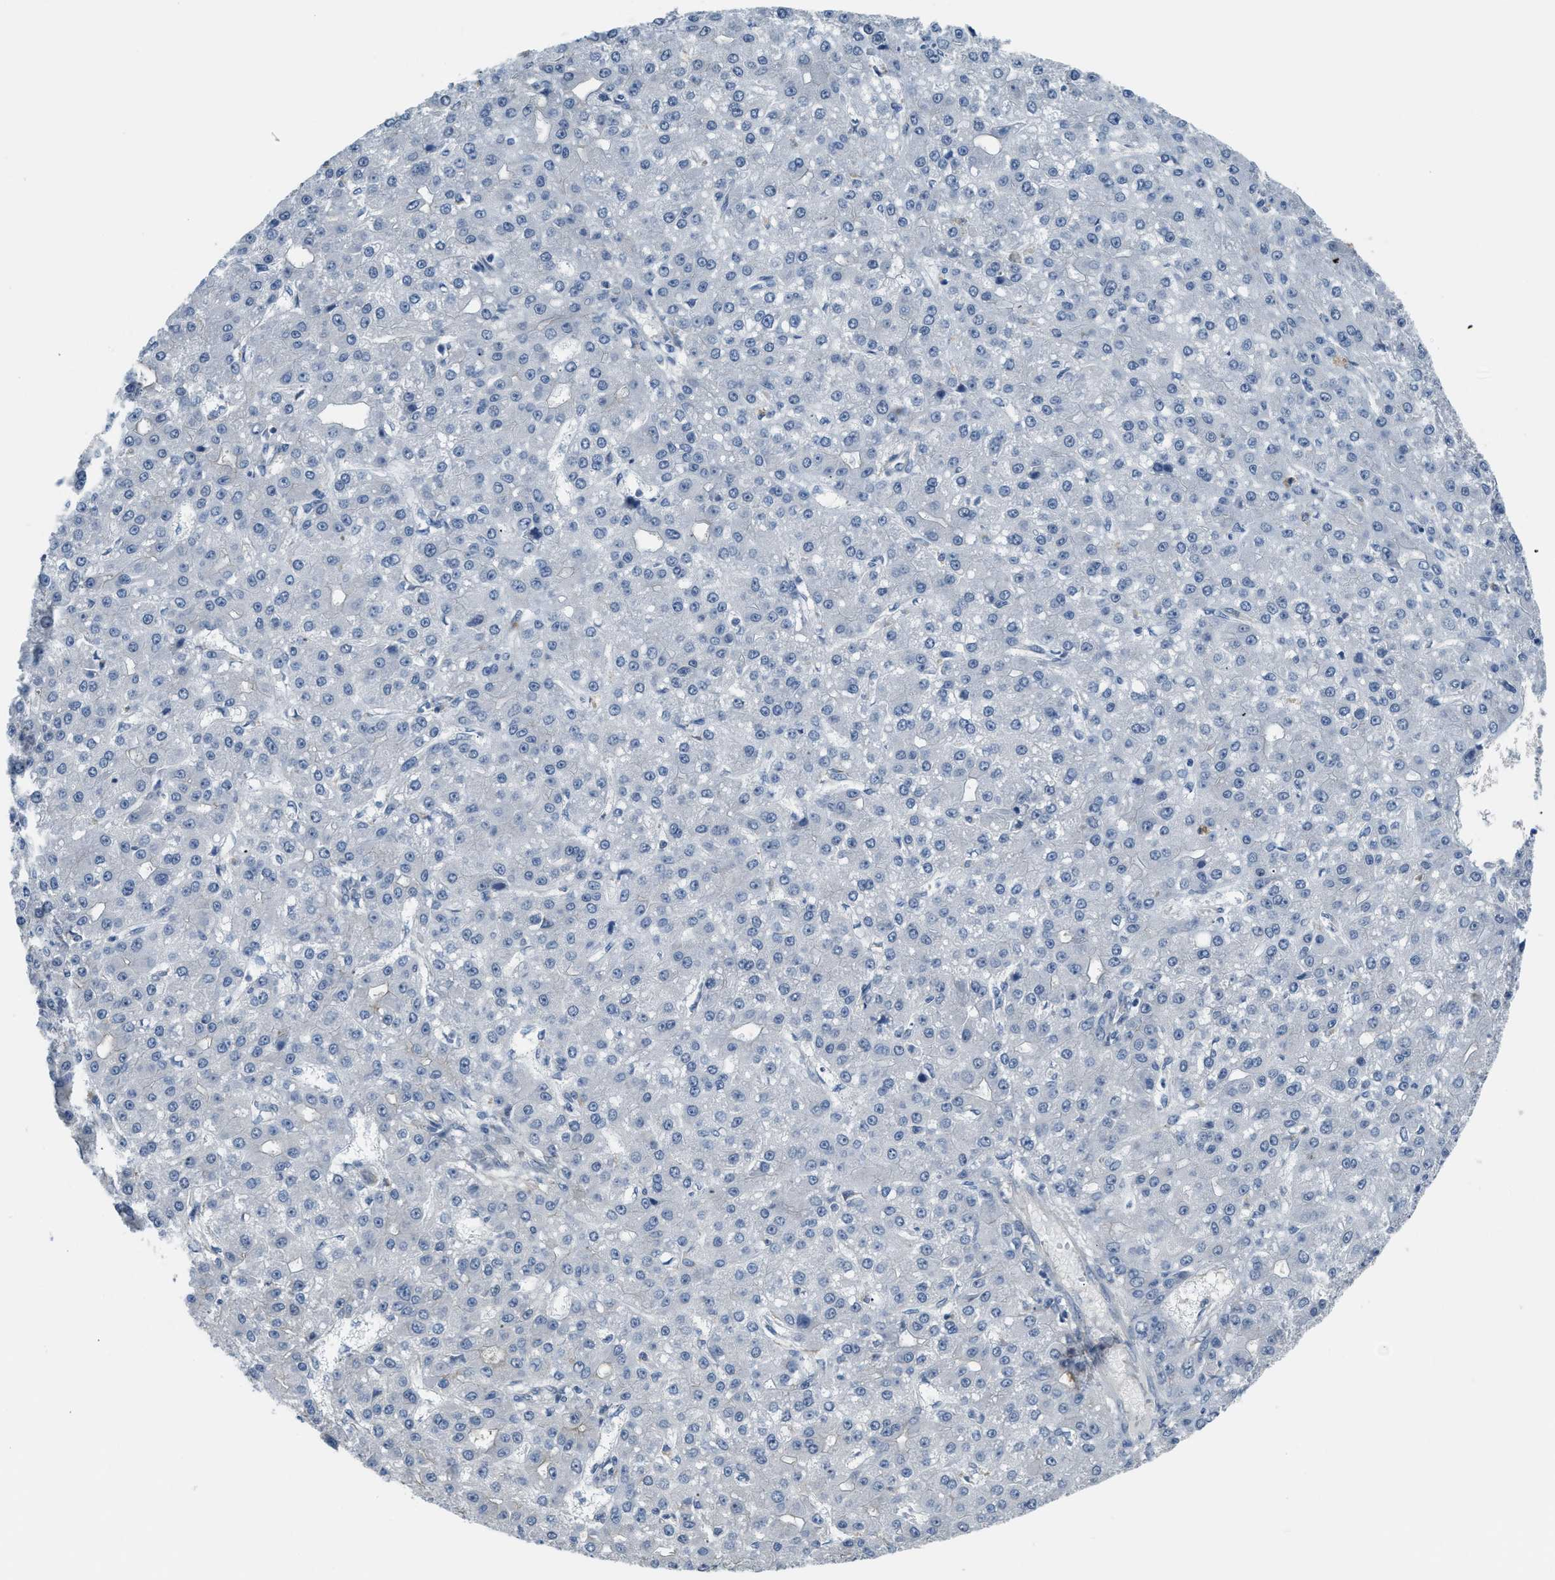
{"staining": {"intensity": "negative", "quantity": "none", "location": "none"}, "tissue": "liver cancer", "cell_type": "Tumor cells", "image_type": "cancer", "snomed": [{"axis": "morphology", "description": "Carcinoma, Hepatocellular, NOS"}, {"axis": "topography", "description": "Liver"}], "caption": "Liver cancer was stained to show a protein in brown. There is no significant staining in tumor cells.", "gene": "TMEM154", "patient": {"sex": "male", "age": 67}}